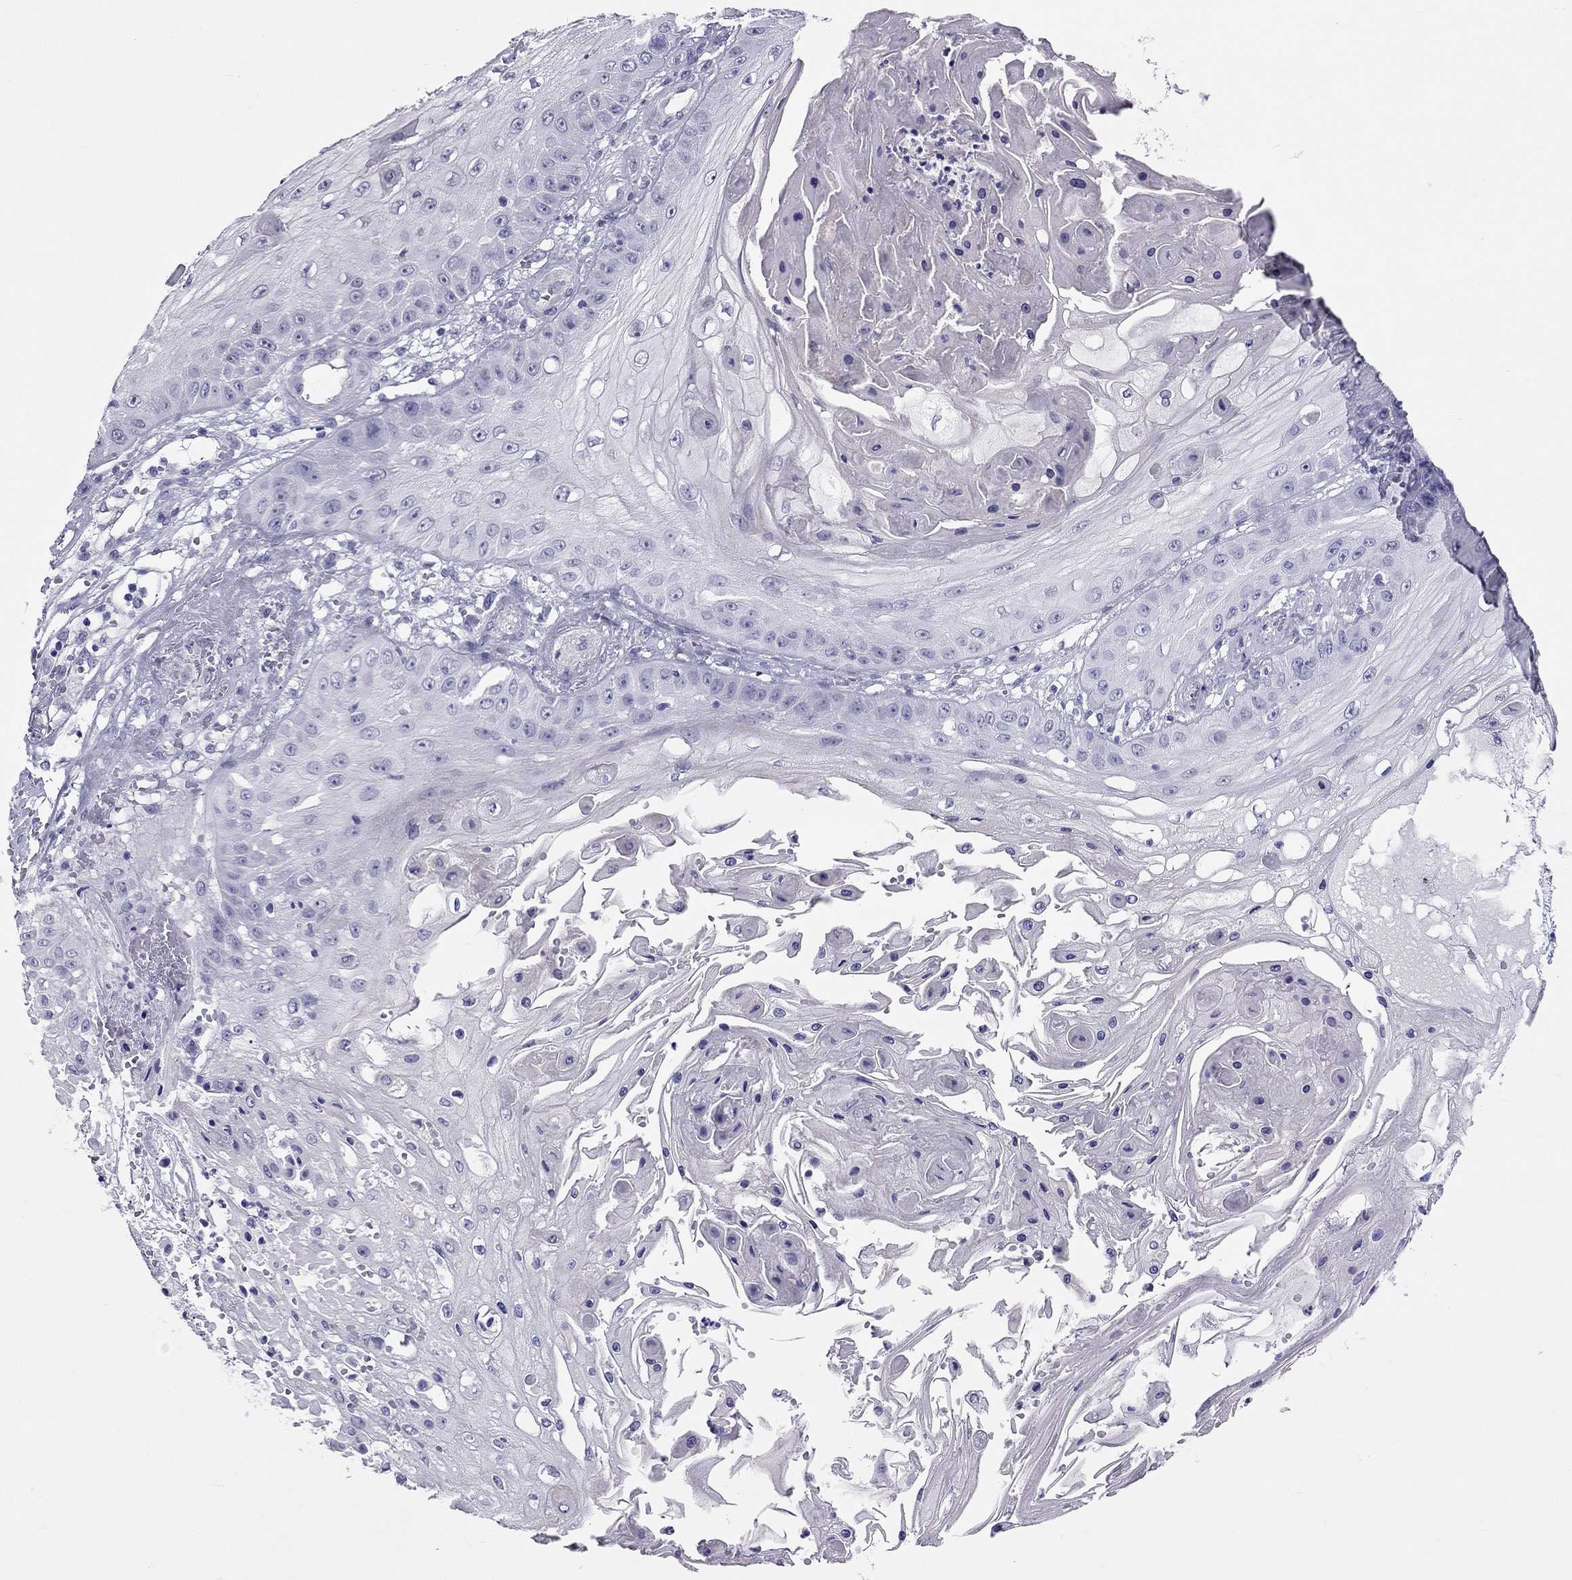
{"staining": {"intensity": "negative", "quantity": "none", "location": "none"}, "tissue": "skin cancer", "cell_type": "Tumor cells", "image_type": "cancer", "snomed": [{"axis": "morphology", "description": "Squamous cell carcinoma, NOS"}, {"axis": "topography", "description": "Skin"}], "caption": "The histopathology image shows no staining of tumor cells in skin cancer (squamous cell carcinoma). (Brightfield microscopy of DAB (3,3'-diaminobenzidine) IHC at high magnification).", "gene": "CROCC2", "patient": {"sex": "male", "age": 70}}